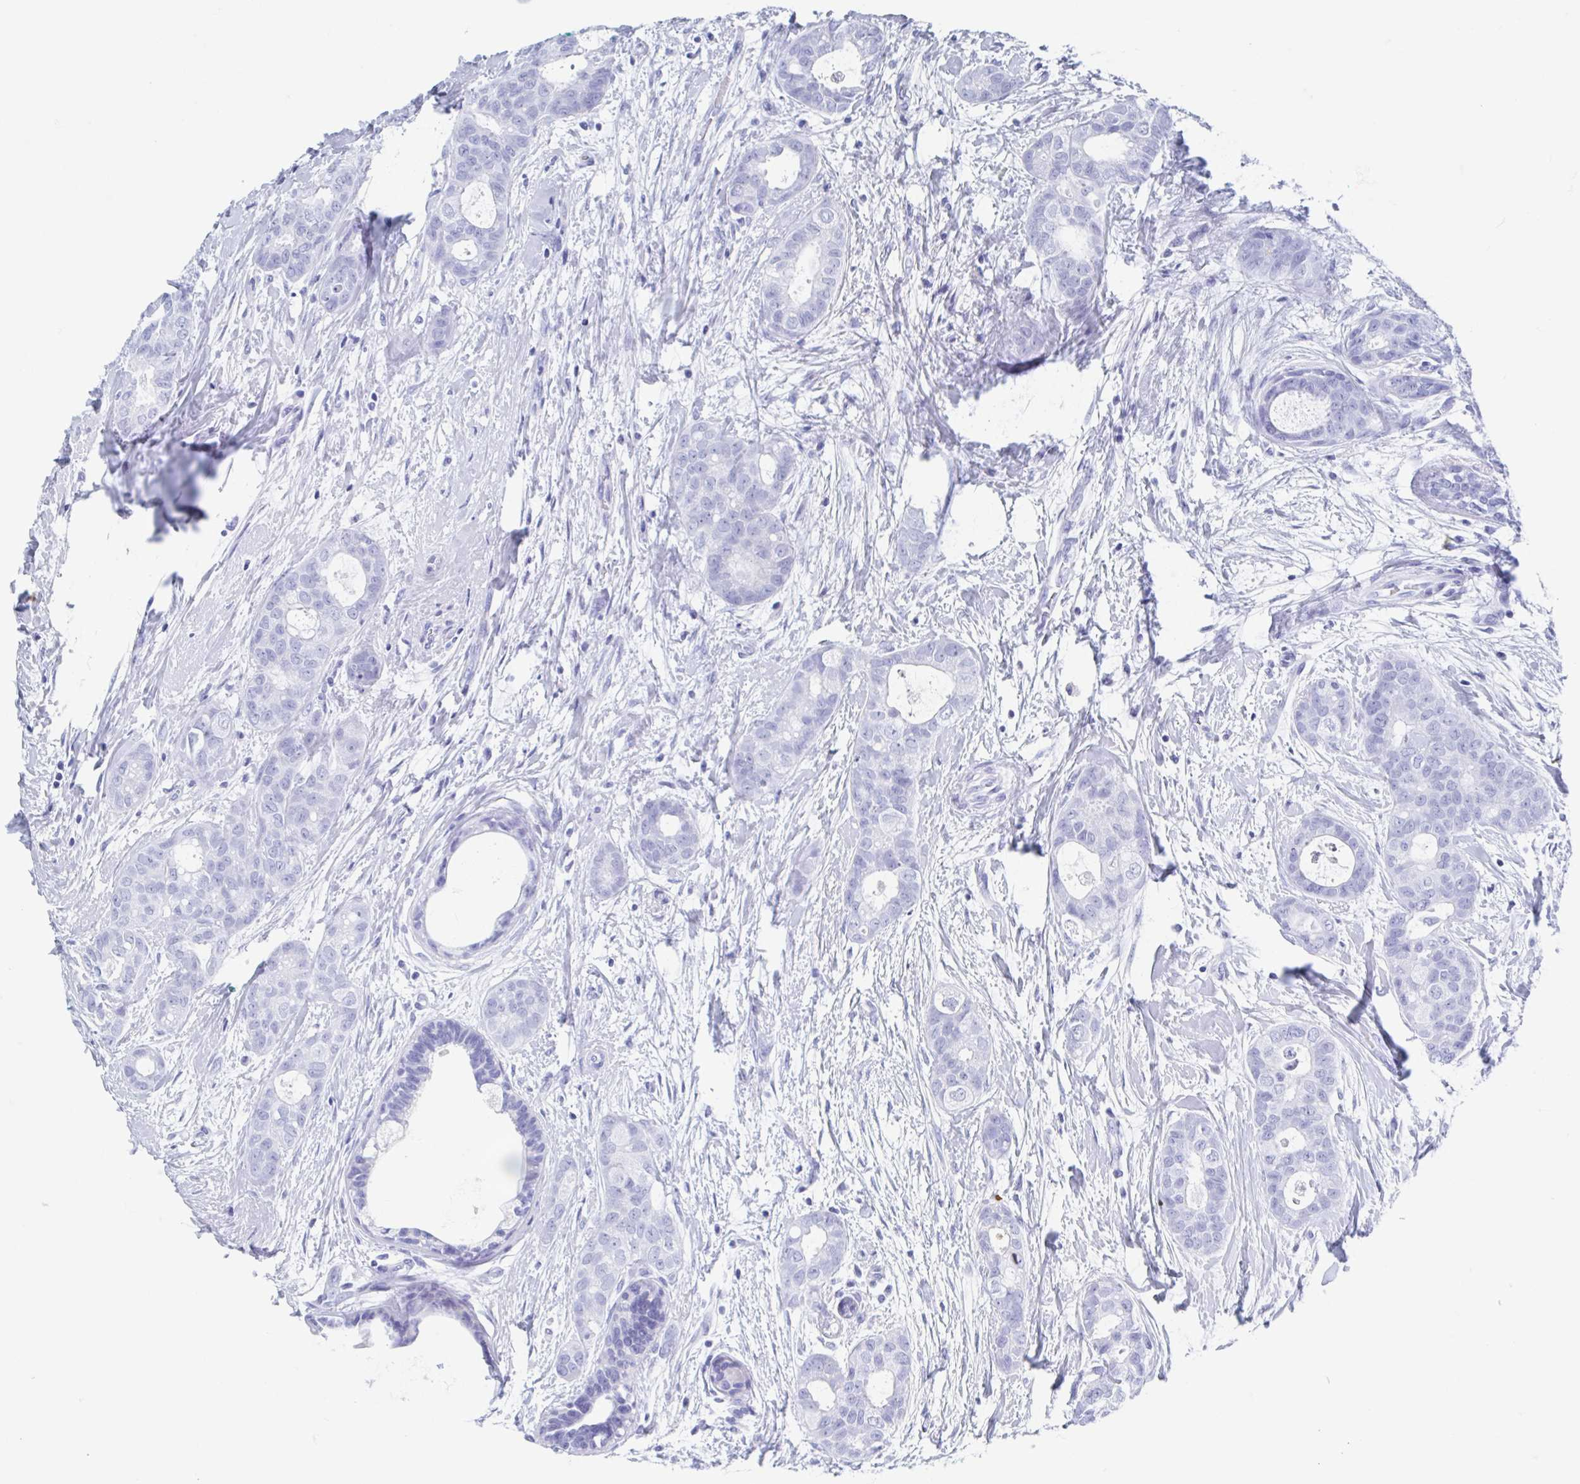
{"staining": {"intensity": "negative", "quantity": "none", "location": "none"}, "tissue": "breast cancer", "cell_type": "Tumor cells", "image_type": "cancer", "snomed": [{"axis": "morphology", "description": "Duct carcinoma"}, {"axis": "topography", "description": "Breast"}], "caption": "This is an immunohistochemistry micrograph of human breast intraductal carcinoma. There is no expression in tumor cells.", "gene": "C10orf53", "patient": {"sex": "female", "age": 45}}